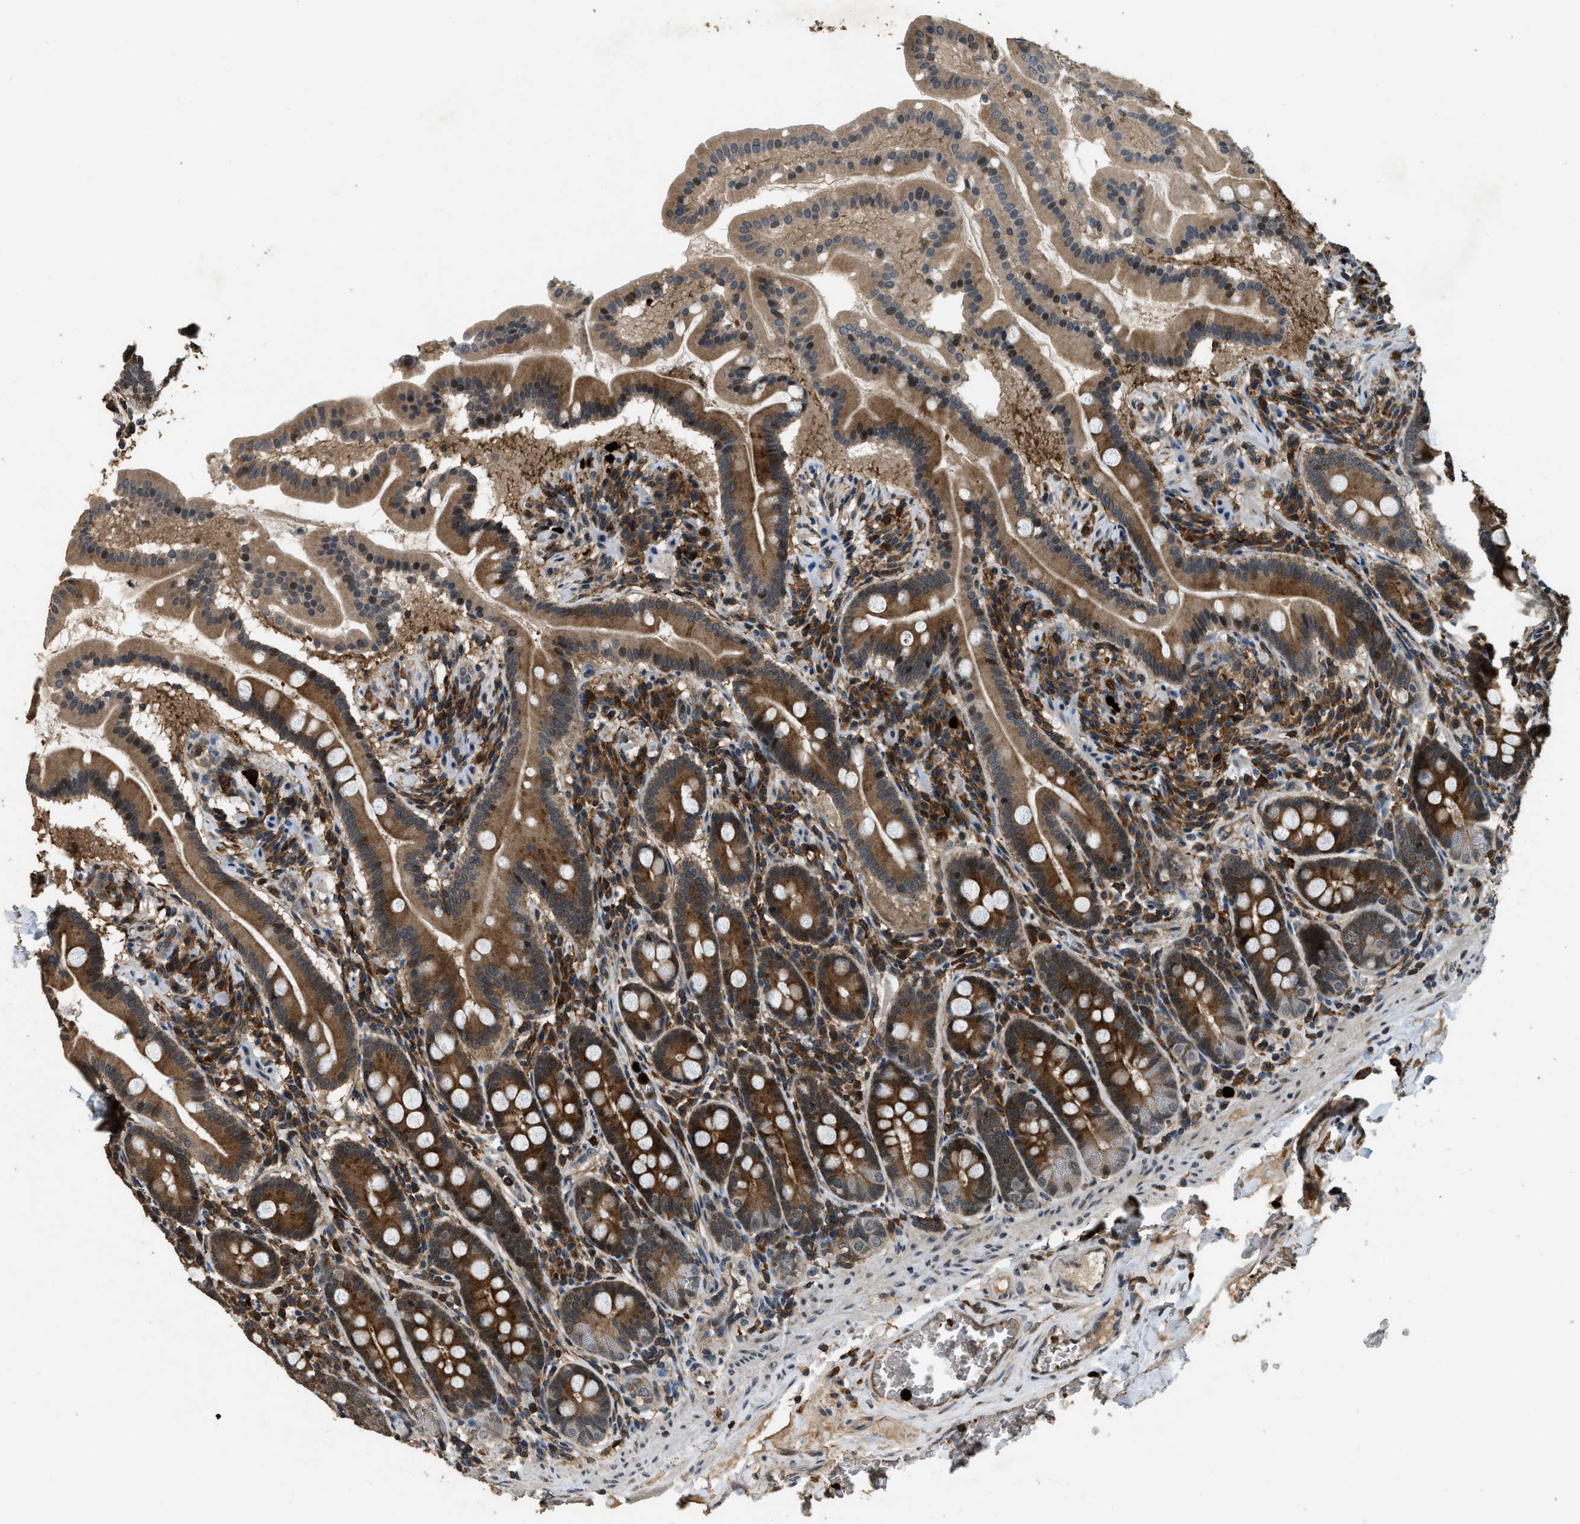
{"staining": {"intensity": "strong", "quantity": ">75%", "location": "cytoplasmic/membranous"}, "tissue": "duodenum", "cell_type": "Glandular cells", "image_type": "normal", "snomed": [{"axis": "morphology", "description": "Normal tissue, NOS"}, {"axis": "topography", "description": "Duodenum"}], "caption": "Immunohistochemical staining of normal duodenum exhibits >75% levels of strong cytoplasmic/membranous protein positivity in approximately >75% of glandular cells.", "gene": "RNF141", "patient": {"sex": "male", "age": 50}}